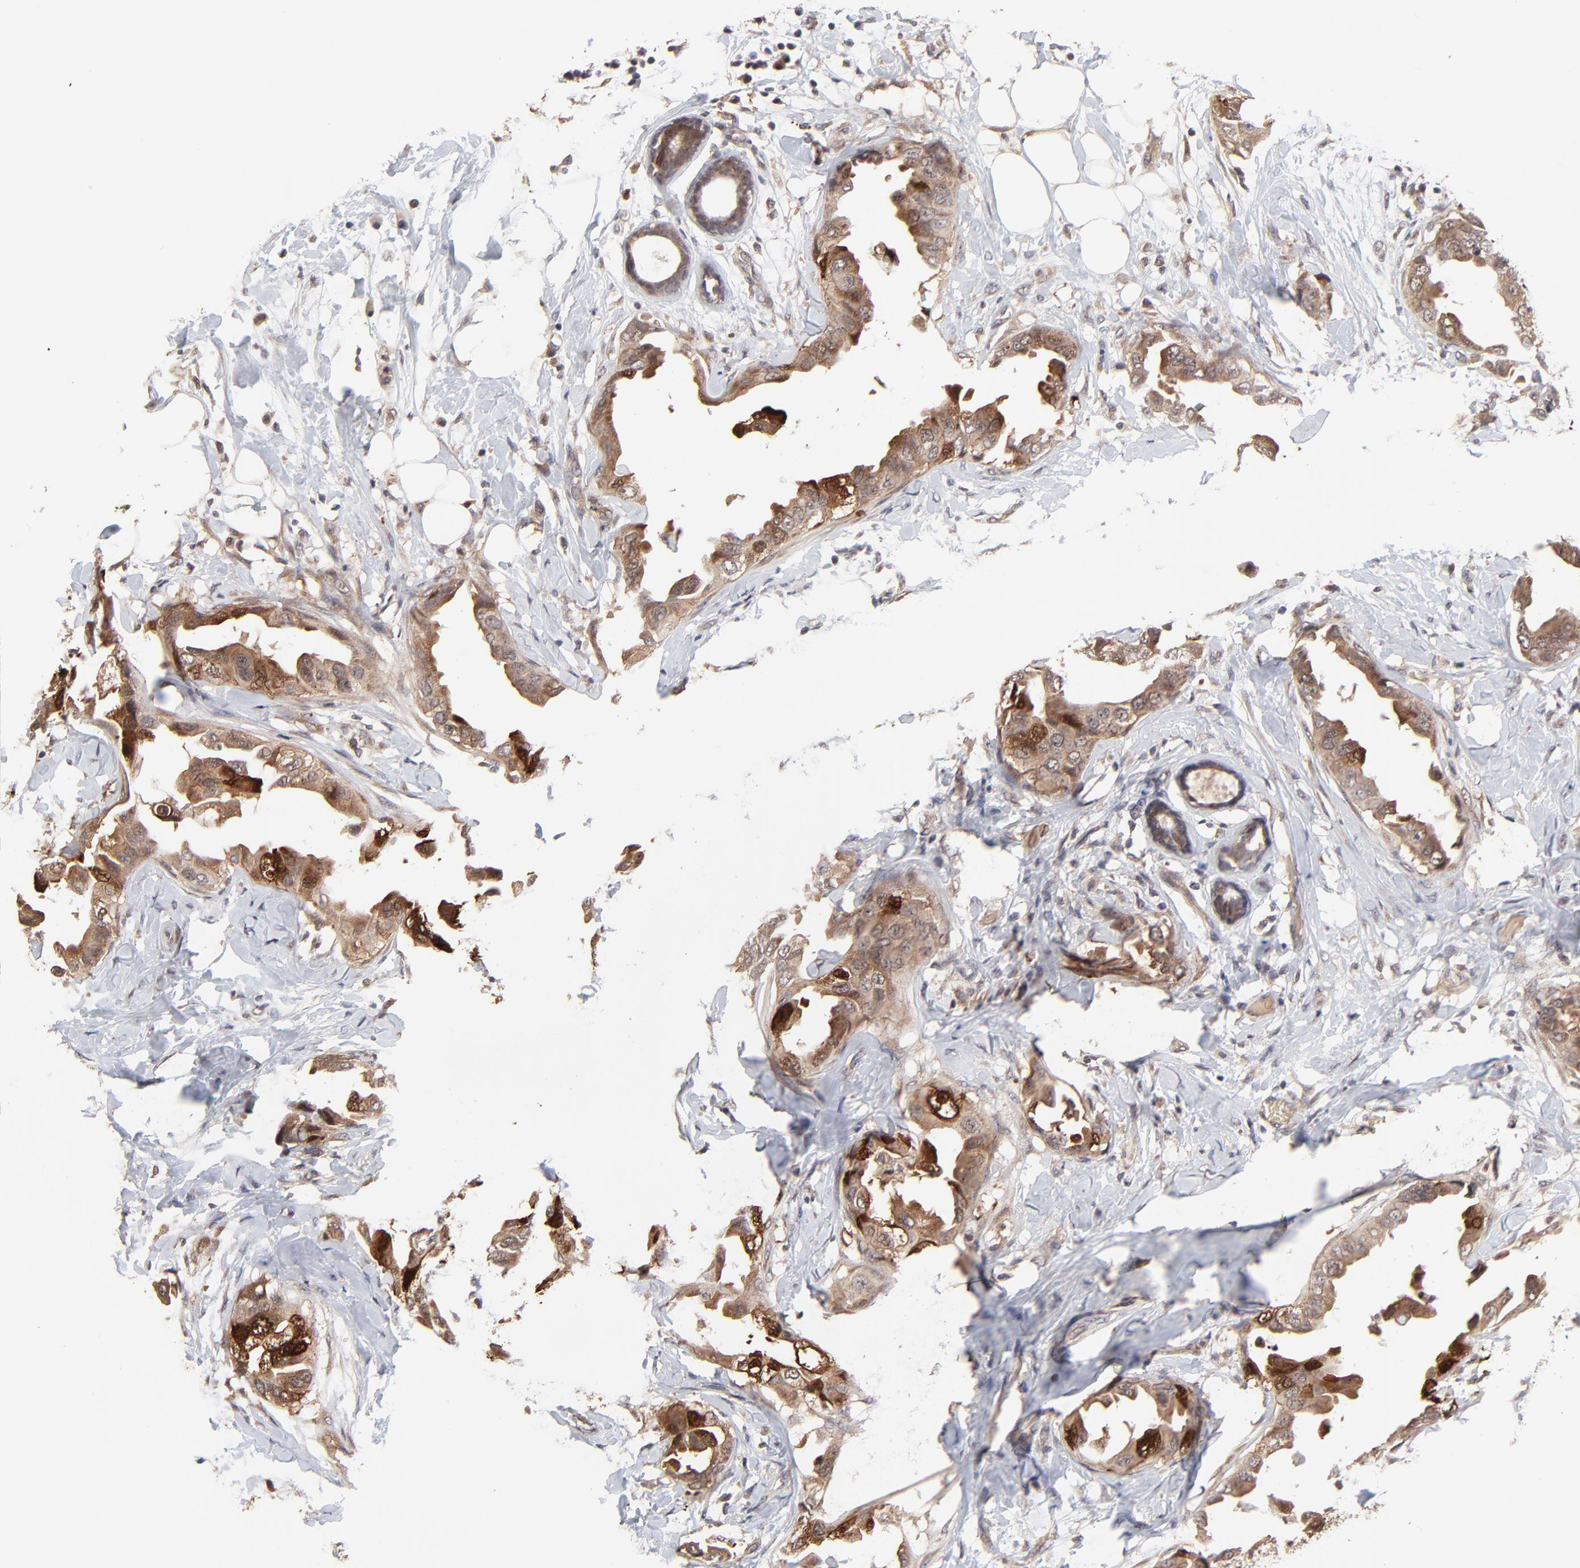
{"staining": {"intensity": "moderate", "quantity": ">75%", "location": "cytoplasmic/membranous,nuclear"}, "tissue": "breast cancer", "cell_type": "Tumor cells", "image_type": "cancer", "snomed": [{"axis": "morphology", "description": "Duct carcinoma"}, {"axis": "topography", "description": "Breast"}], "caption": "Invasive ductal carcinoma (breast) stained for a protein reveals moderate cytoplasmic/membranous and nuclear positivity in tumor cells. The protein of interest is shown in brown color, while the nuclei are stained blue.", "gene": "FRMD8", "patient": {"sex": "female", "age": 40}}